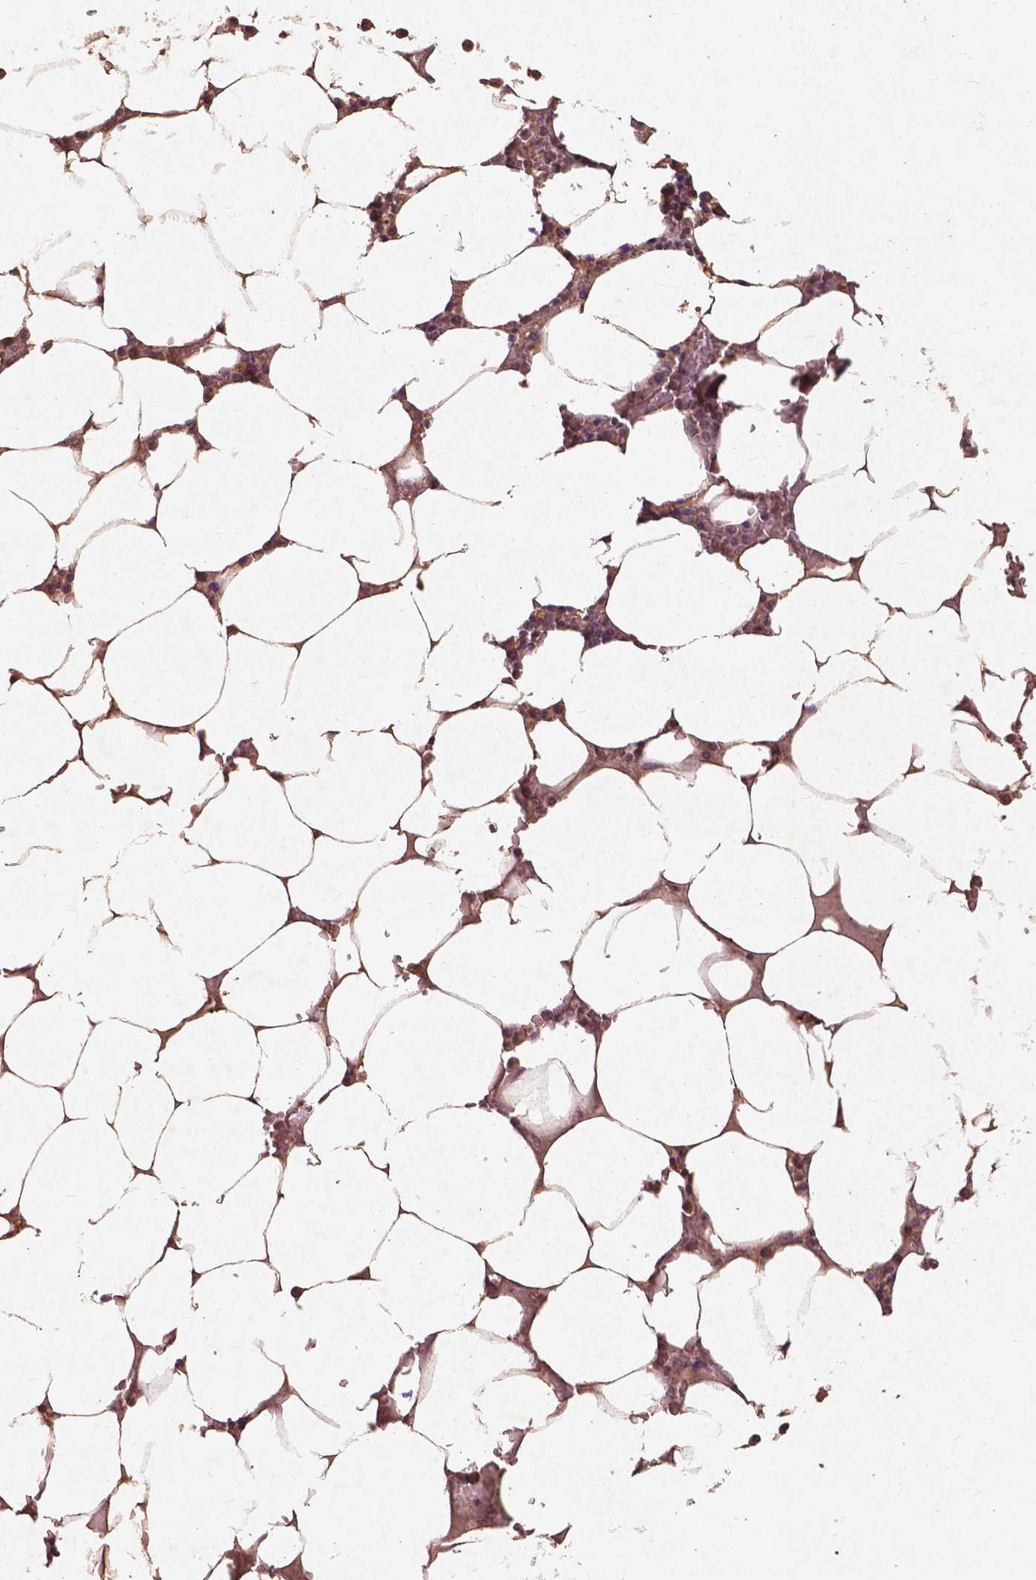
{"staining": {"intensity": "moderate", "quantity": "25%-75%", "location": "nuclear"}, "tissue": "bone marrow", "cell_type": "Hematopoietic cells", "image_type": "normal", "snomed": [{"axis": "morphology", "description": "Normal tissue, NOS"}, {"axis": "topography", "description": "Bone marrow"}], "caption": "Immunohistochemistry (IHC) image of benign human bone marrow stained for a protein (brown), which shows medium levels of moderate nuclear staining in approximately 25%-75% of hematopoietic cells.", "gene": "ST6GALNAC5", "patient": {"sex": "female", "age": 52}}